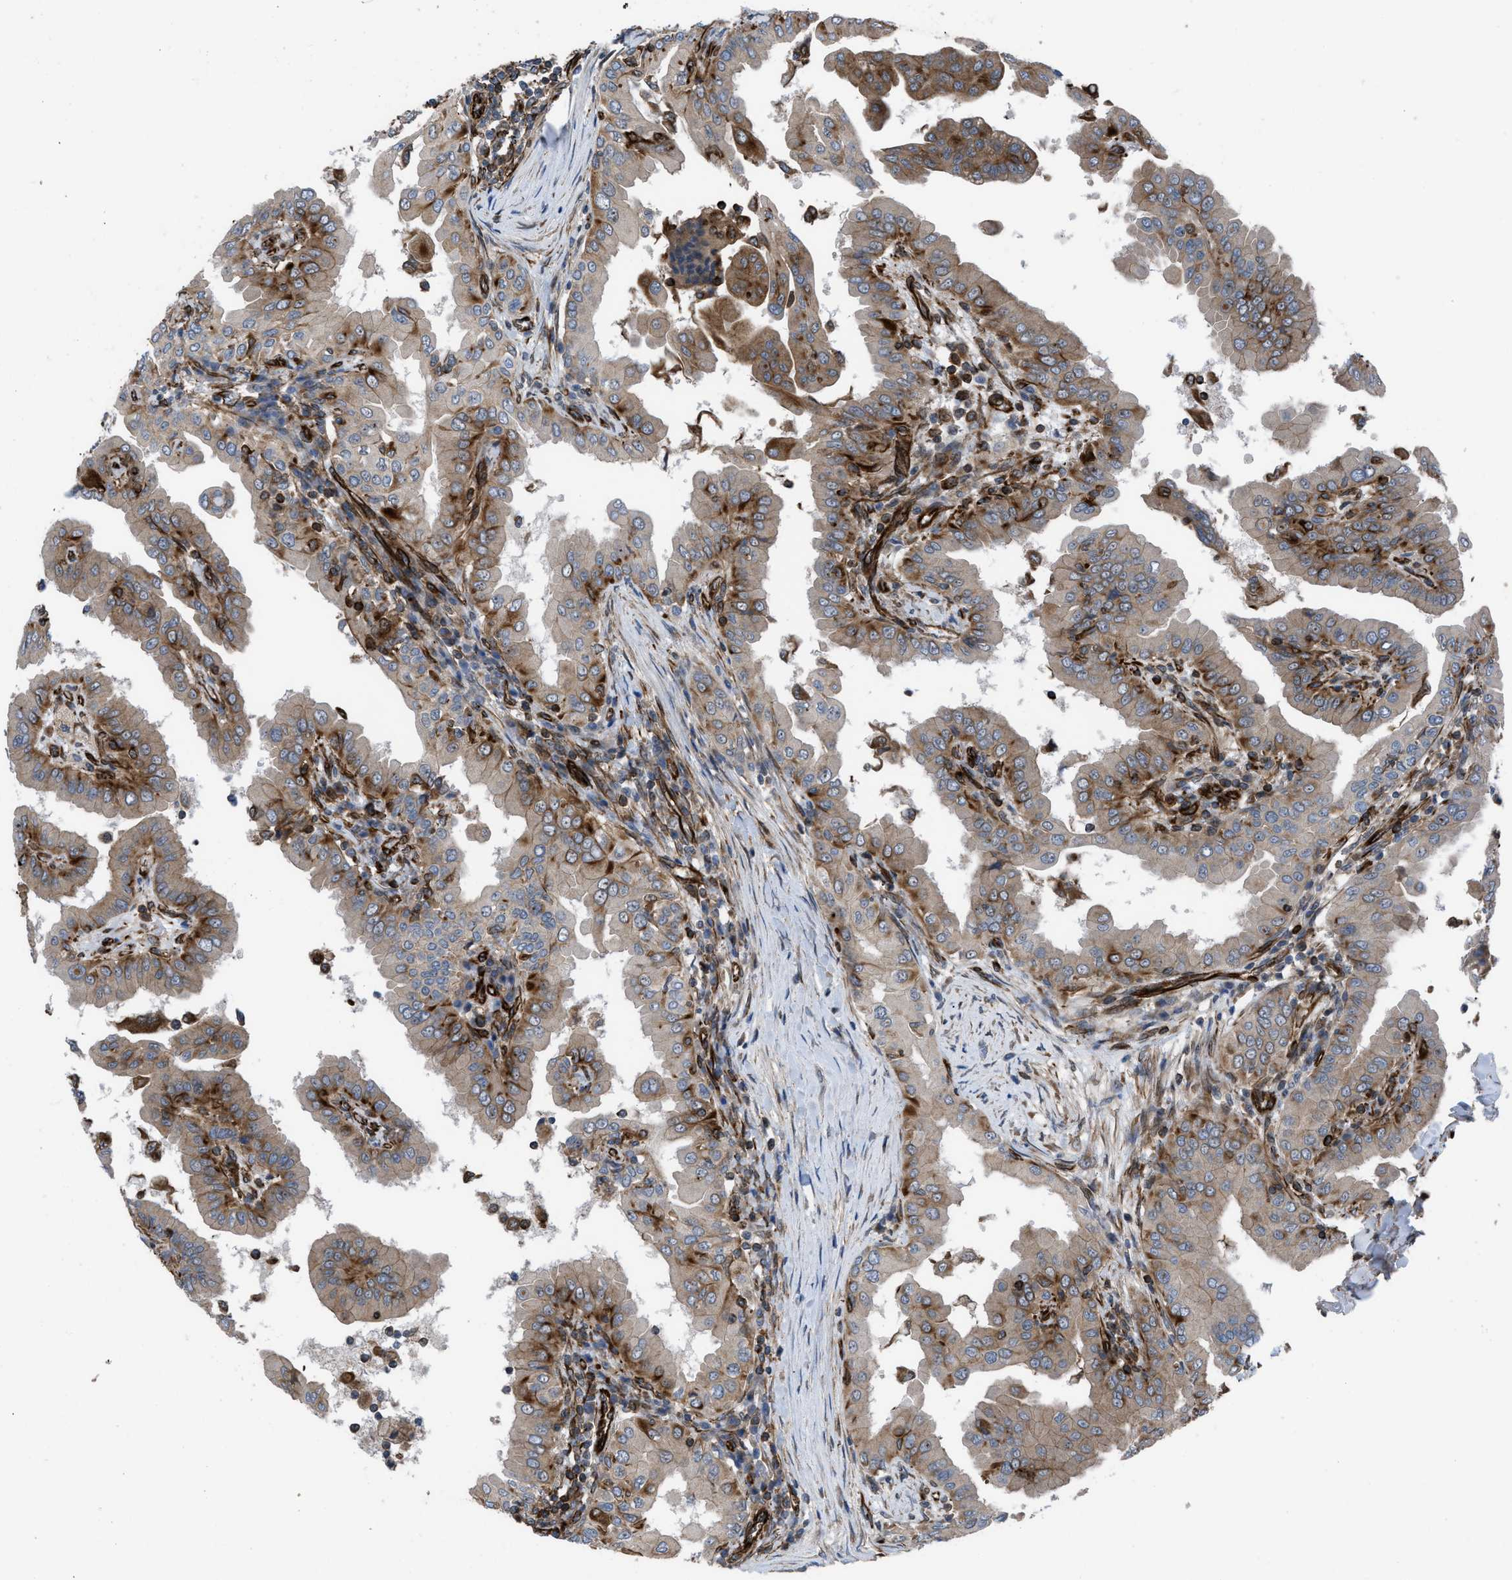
{"staining": {"intensity": "moderate", "quantity": "25%-75%", "location": "cytoplasmic/membranous"}, "tissue": "thyroid cancer", "cell_type": "Tumor cells", "image_type": "cancer", "snomed": [{"axis": "morphology", "description": "Papillary adenocarcinoma, NOS"}, {"axis": "topography", "description": "Thyroid gland"}], "caption": "Papillary adenocarcinoma (thyroid) stained with DAB IHC reveals medium levels of moderate cytoplasmic/membranous staining in about 25%-75% of tumor cells. The protein of interest is stained brown, and the nuclei are stained in blue (DAB IHC with brightfield microscopy, high magnification).", "gene": "PTPRE", "patient": {"sex": "male", "age": 33}}